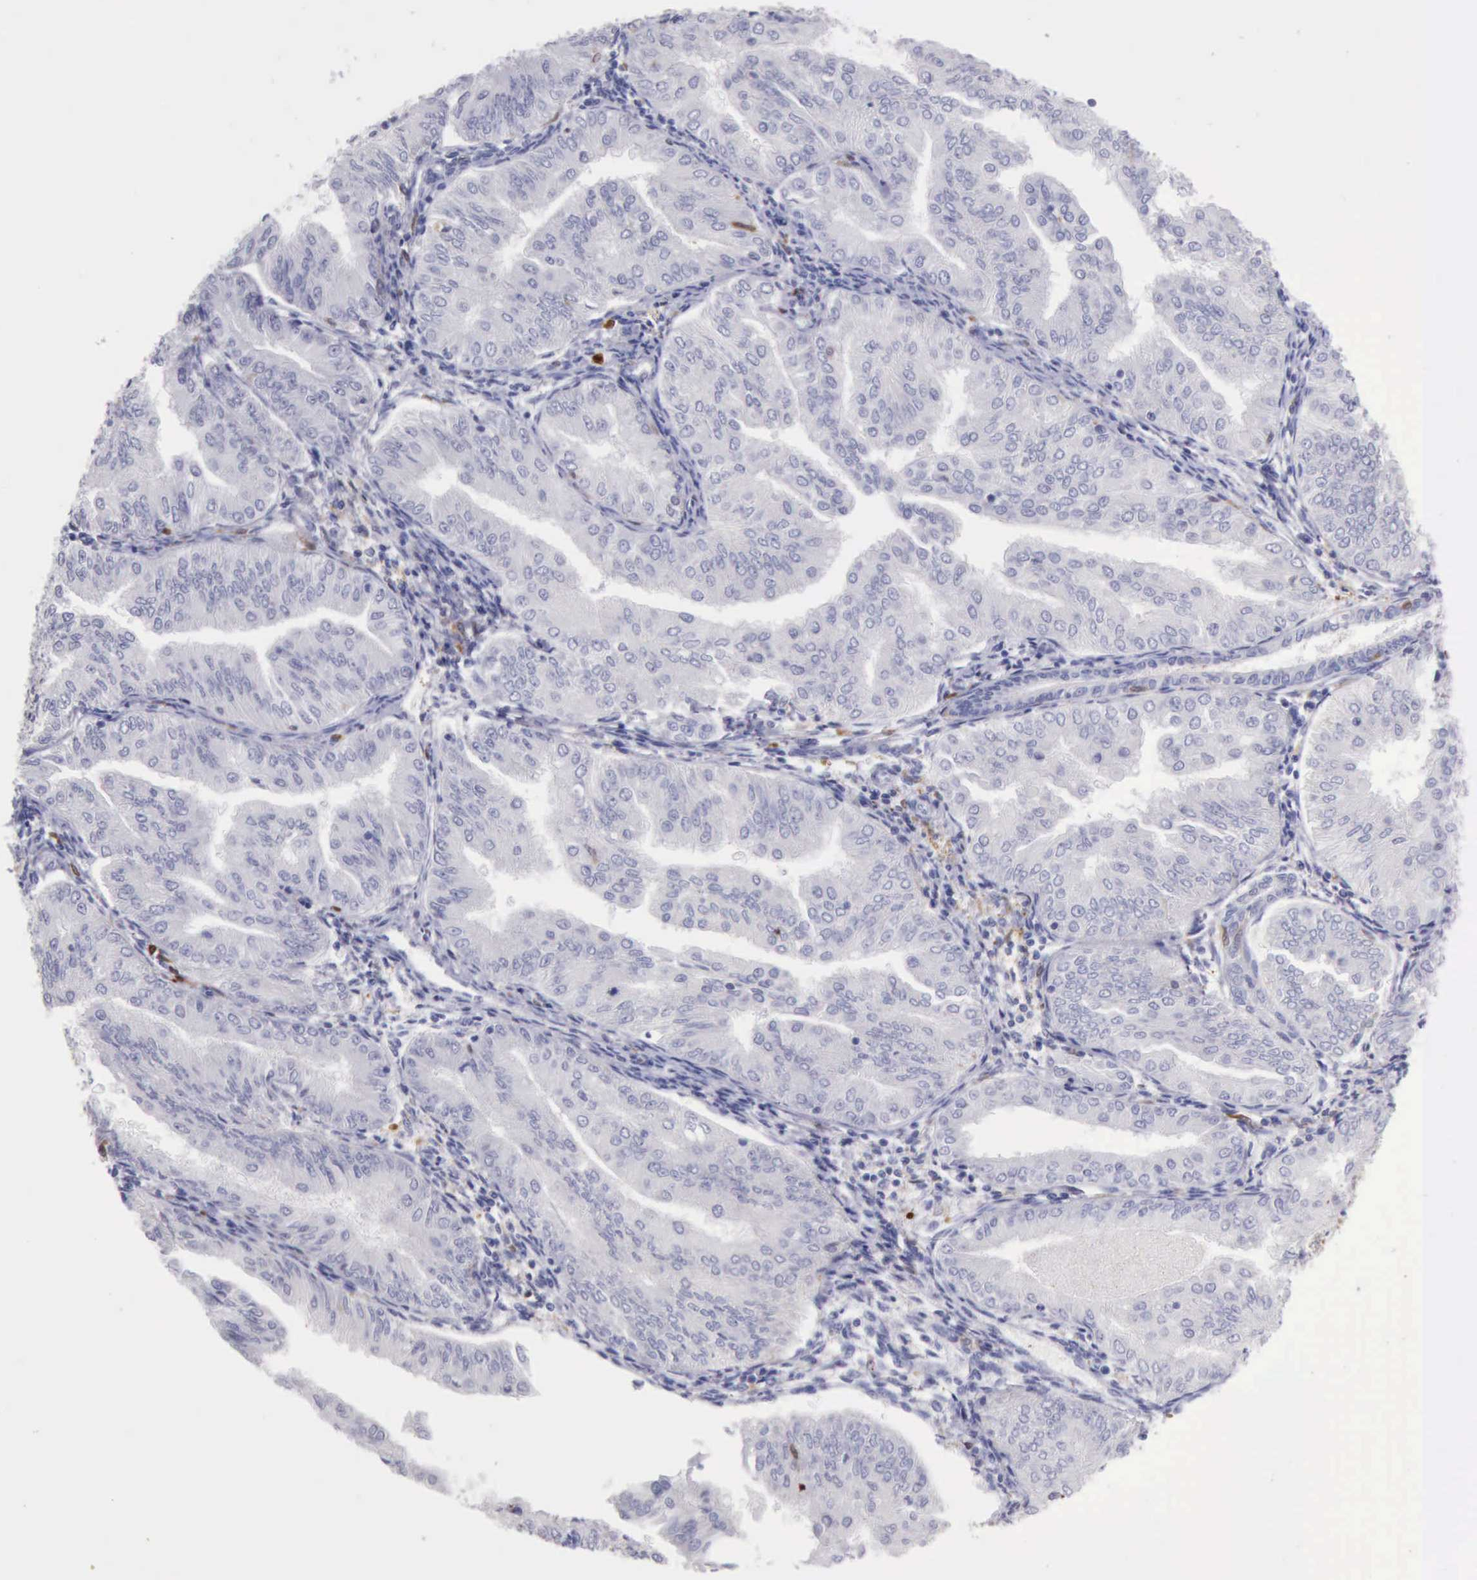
{"staining": {"intensity": "negative", "quantity": "none", "location": "none"}, "tissue": "endometrial cancer", "cell_type": "Tumor cells", "image_type": "cancer", "snomed": [{"axis": "morphology", "description": "Adenocarcinoma, NOS"}, {"axis": "topography", "description": "Endometrium"}], "caption": "A micrograph of endometrial adenocarcinoma stained for a protein demonstrates no brown staining in tumor cells.", "gene": "CSTA", "patient": {"sex": "female", "age": 53}}